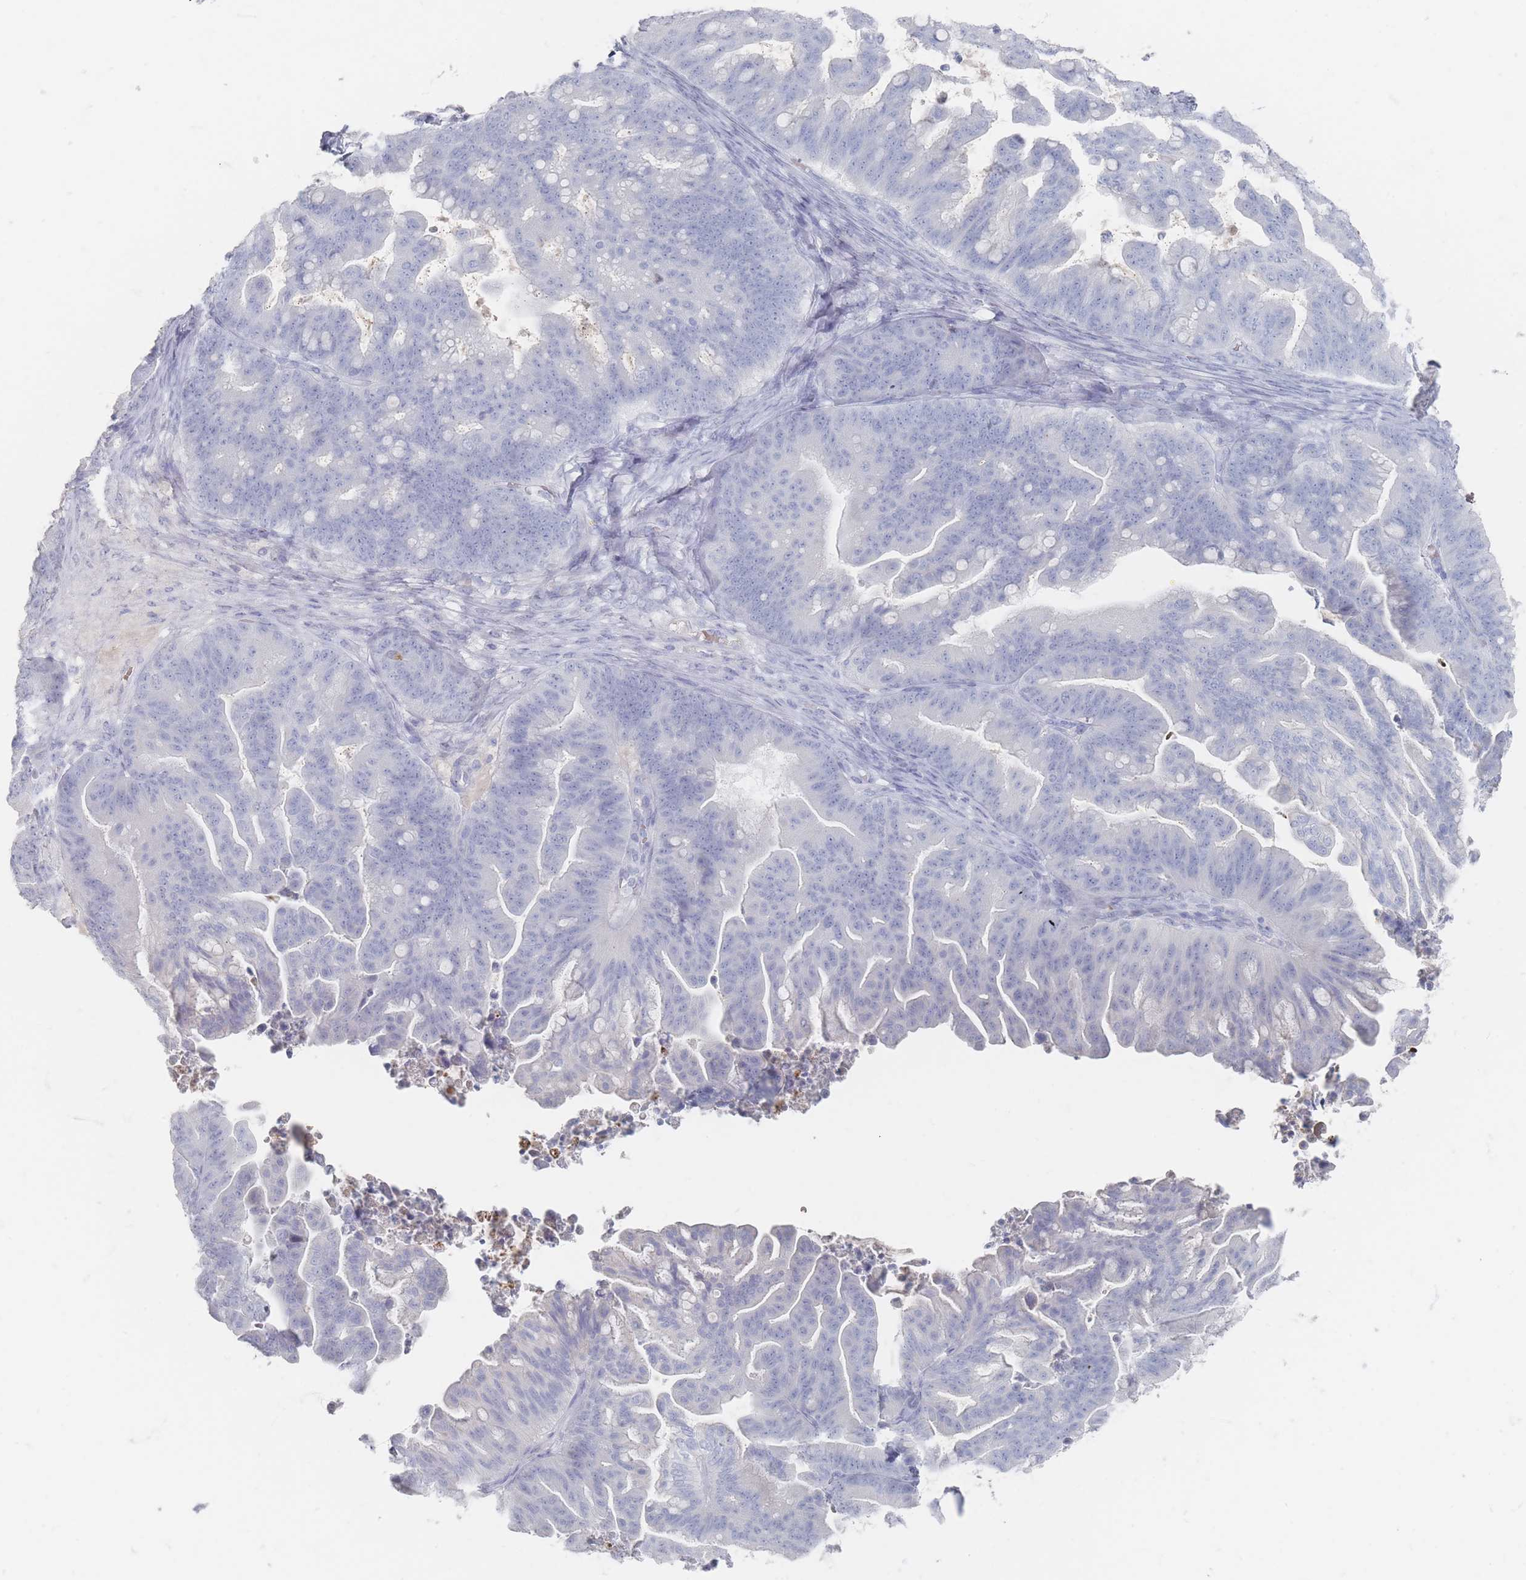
{"staining": {"intensity": "negative", "quantity": "none", "location": "none"}, "tissue": "ovarian cancer", "cell_type": "Tumor cells", "image_type": "cancer", "snomed": [{"axis": "morphology", "description": "Cystadenocarcinoma, mucinous, NOS"}, {"axis": "topography", "description": "Ovary"}], "caption": "A micrograph of human mucinous cystadenocarcinoma (ovarian) is negative for staining in tumor cells.", "gene": "HELZ2", "patient": {"sex": "female", "age": 67}}